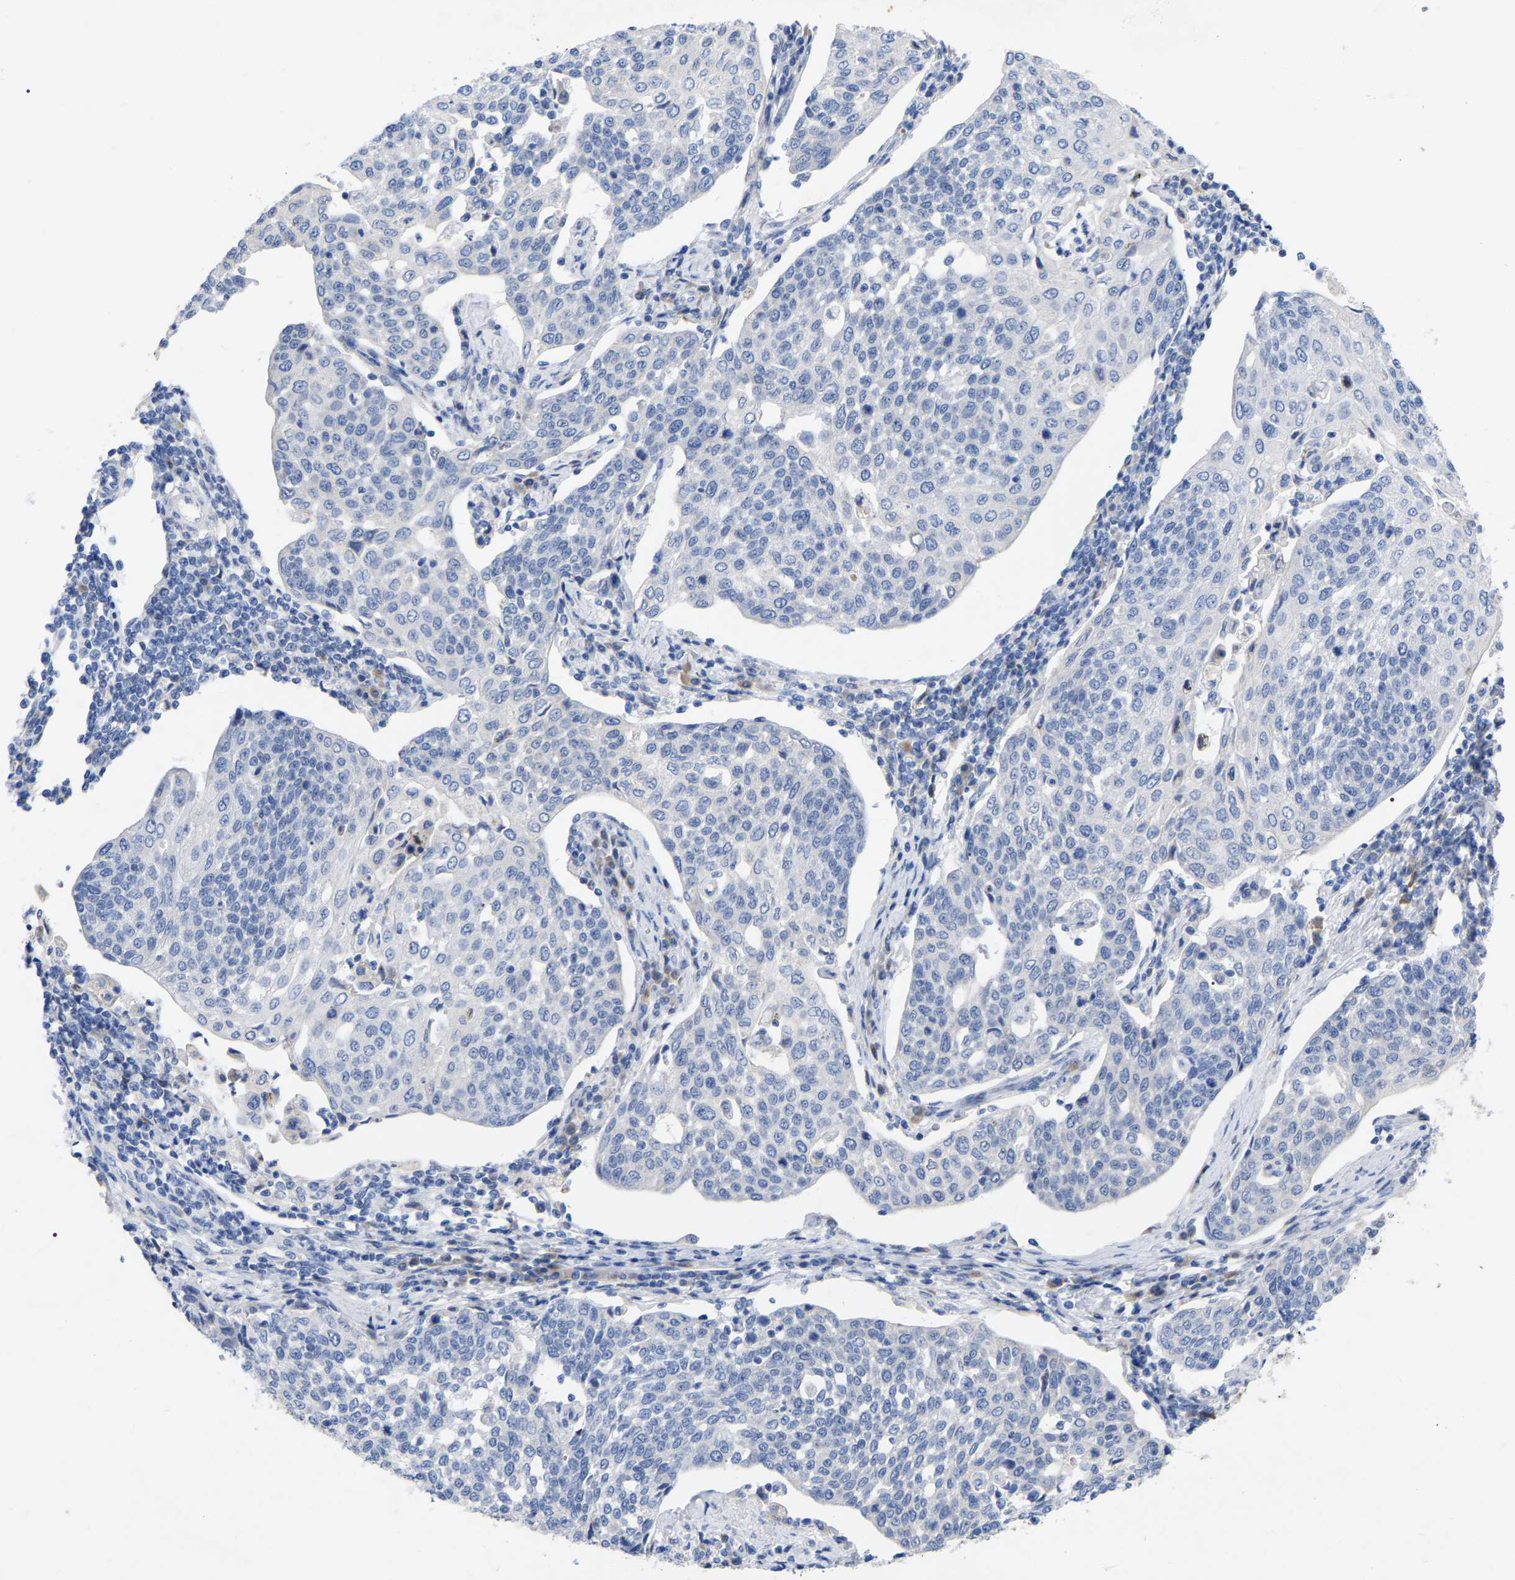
{"staining": {"intensity": "negative", "quantity": "none", "location": "none"}, "tissue": "cervical cancer", "cell_type": "Tumor cells", "image_type": "cancer", "snomed": [{"axis": "morphology", "description": "Squamous cell carcinoma, NOS"}, {"axis": "topography", "description": "Cervix"}], "caption": "A high-resolution histopathology image shows immunohistochemistry staining of squamous cell carcinoma (cervical), which exhibits no significant staining in tumor cells.", "gene": "STRIP2", "patient": {"sex": "female", "age": 34}}